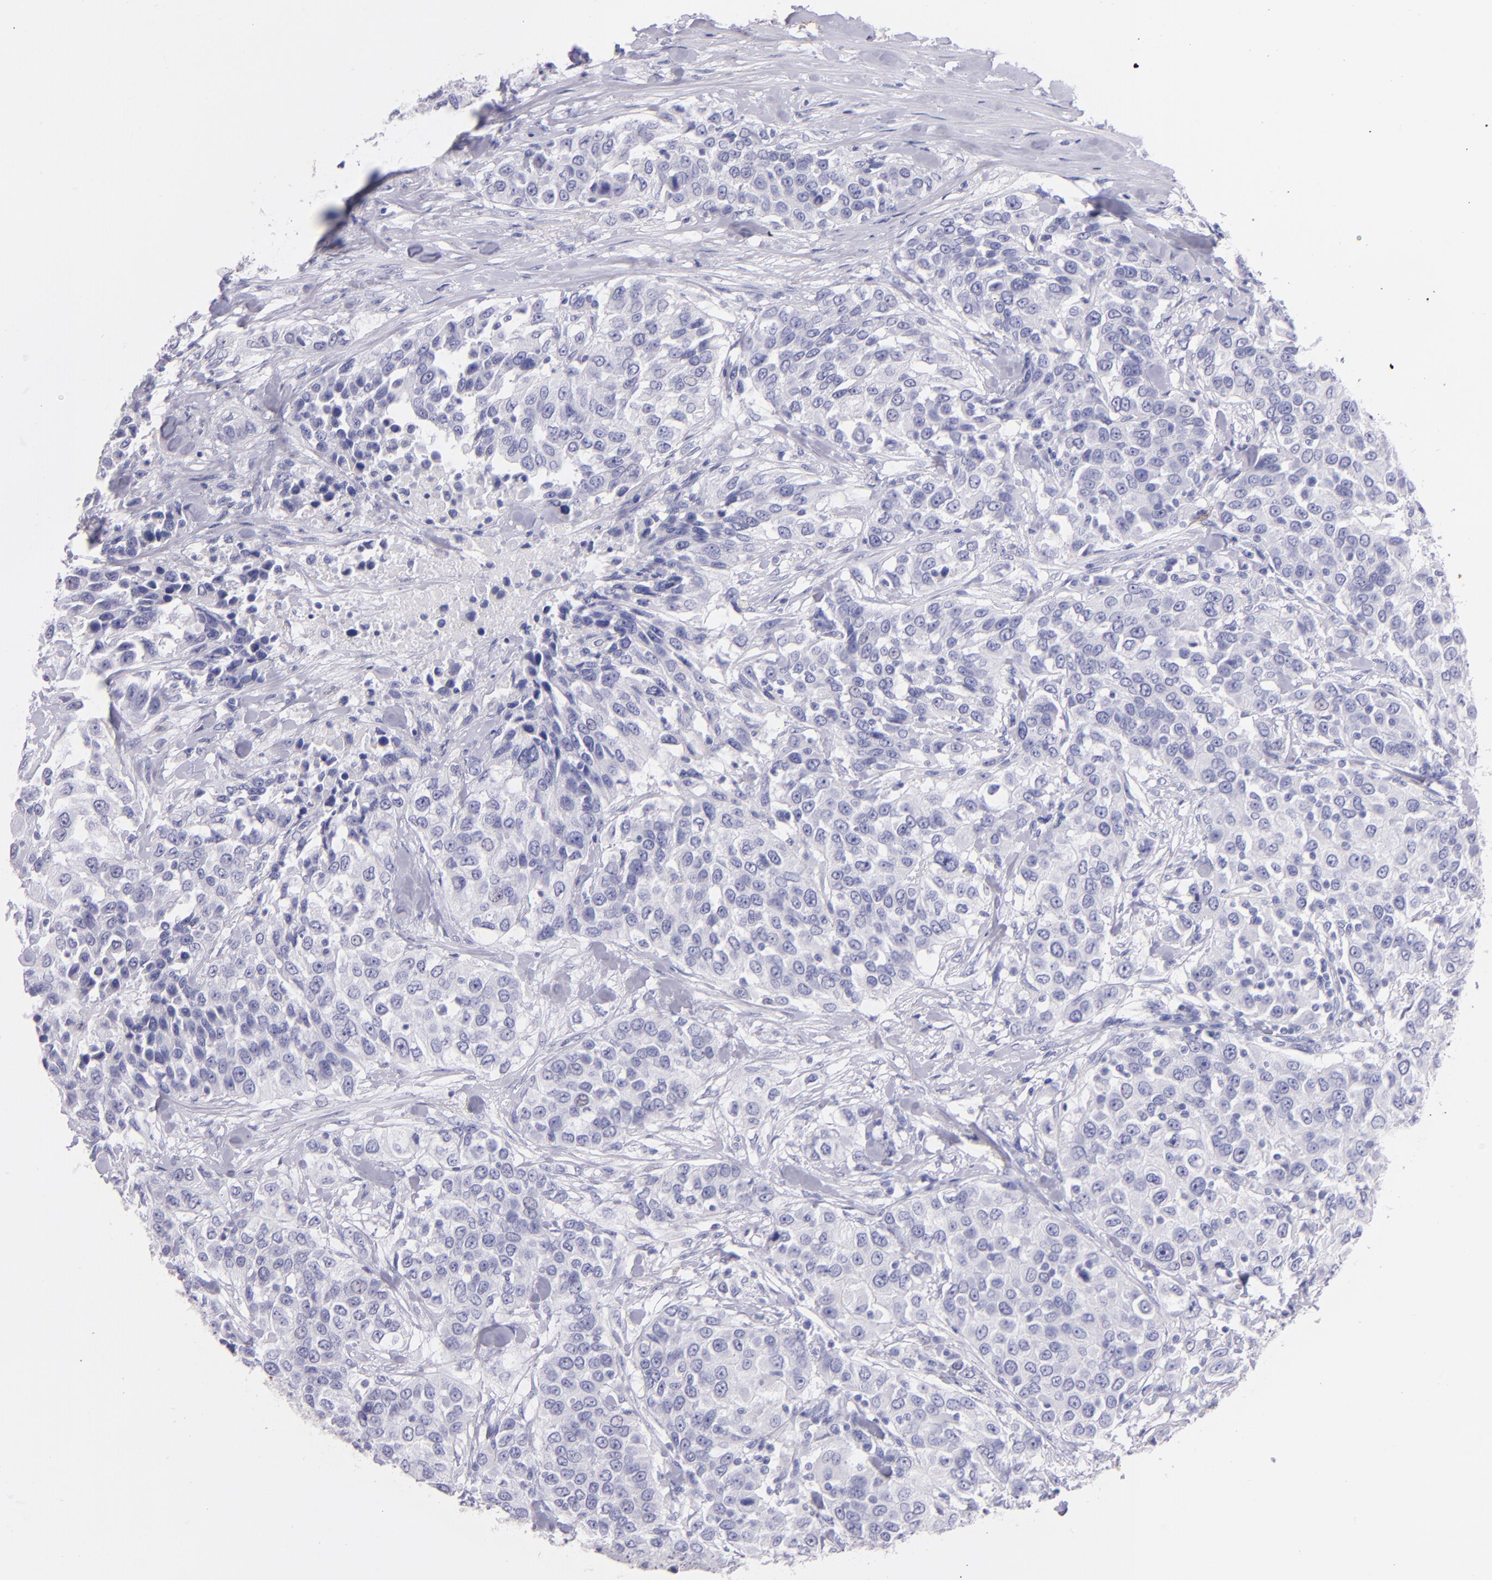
{"staining": {"intensity": "negative", "quantity": "none", "location": "none"}, "tissue": "urothelial cancer", "cell_type": "Tumor cells", "image_type": "cancer", "snomed": [{"axis": "morphology", "description": "Urothelial carcinoma, High grade"}, {"axis": "topography", "description": "Urinary bladder"}], "caption": "A high-resolution micrograph shows IHC staining of urothelial carcinoma (high-grade), which shows no significant expression in tumor cells.", "gene": "UCHL1", "patient": {"sex": "female", "age": 80}}